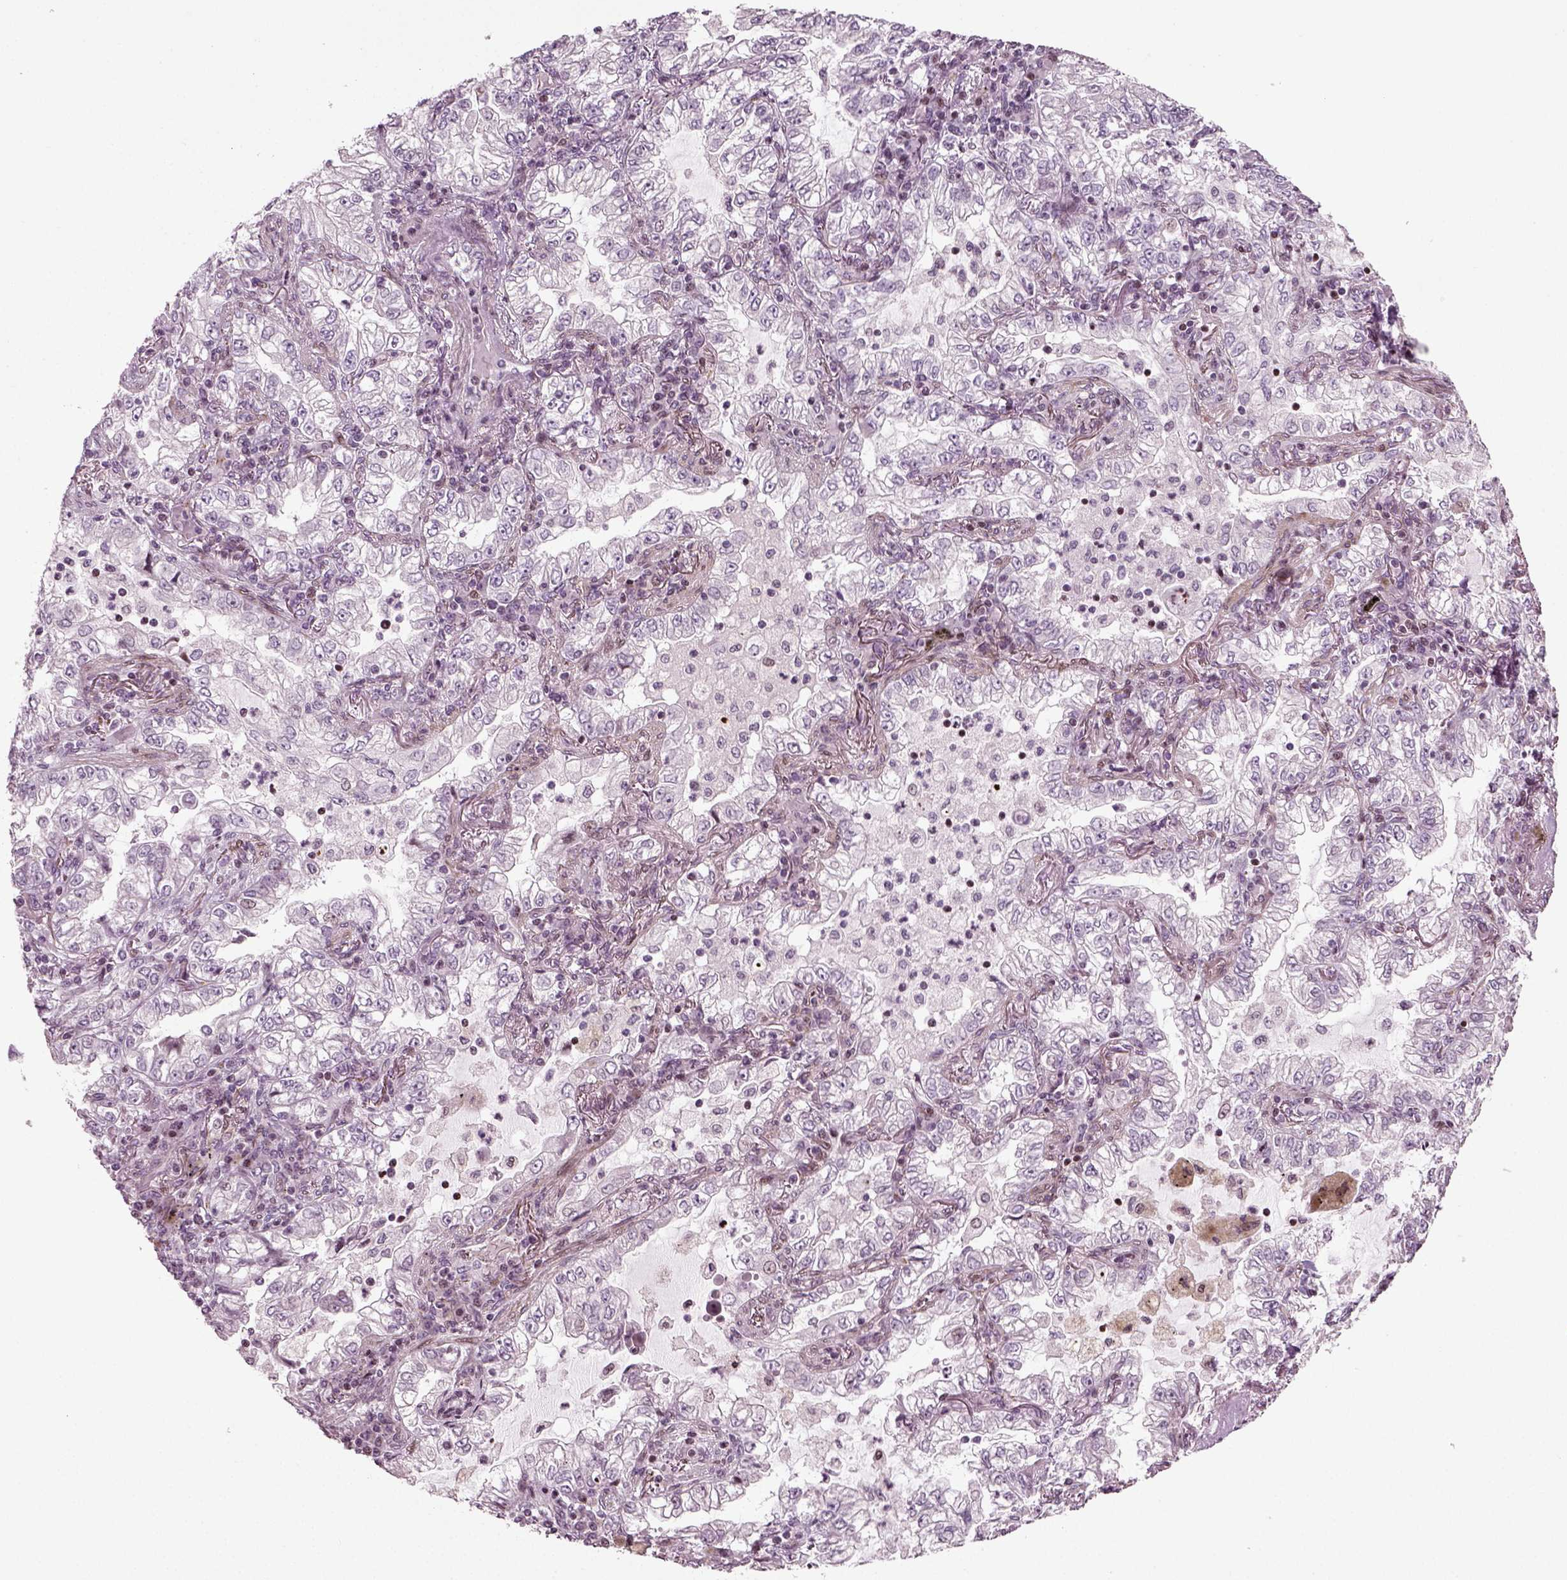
{"staining": {"intensity": "negative", "quantity": "none", "location": "none"}, "tissue": "lung cancer", "cell_type": "Tumor cells", "image_type": "cancer", "snomed": [{"axis": "morphology", "description": "Adenocarcinoma, NOS"}, {"axis": "topography", "description": "Lung"}], "caption": "Tumor cells are negative for protein expression in human lung cancer (adenocarcinoma).", "gene": "HEYL", "patient": {"sex": "female", "age": 73}}